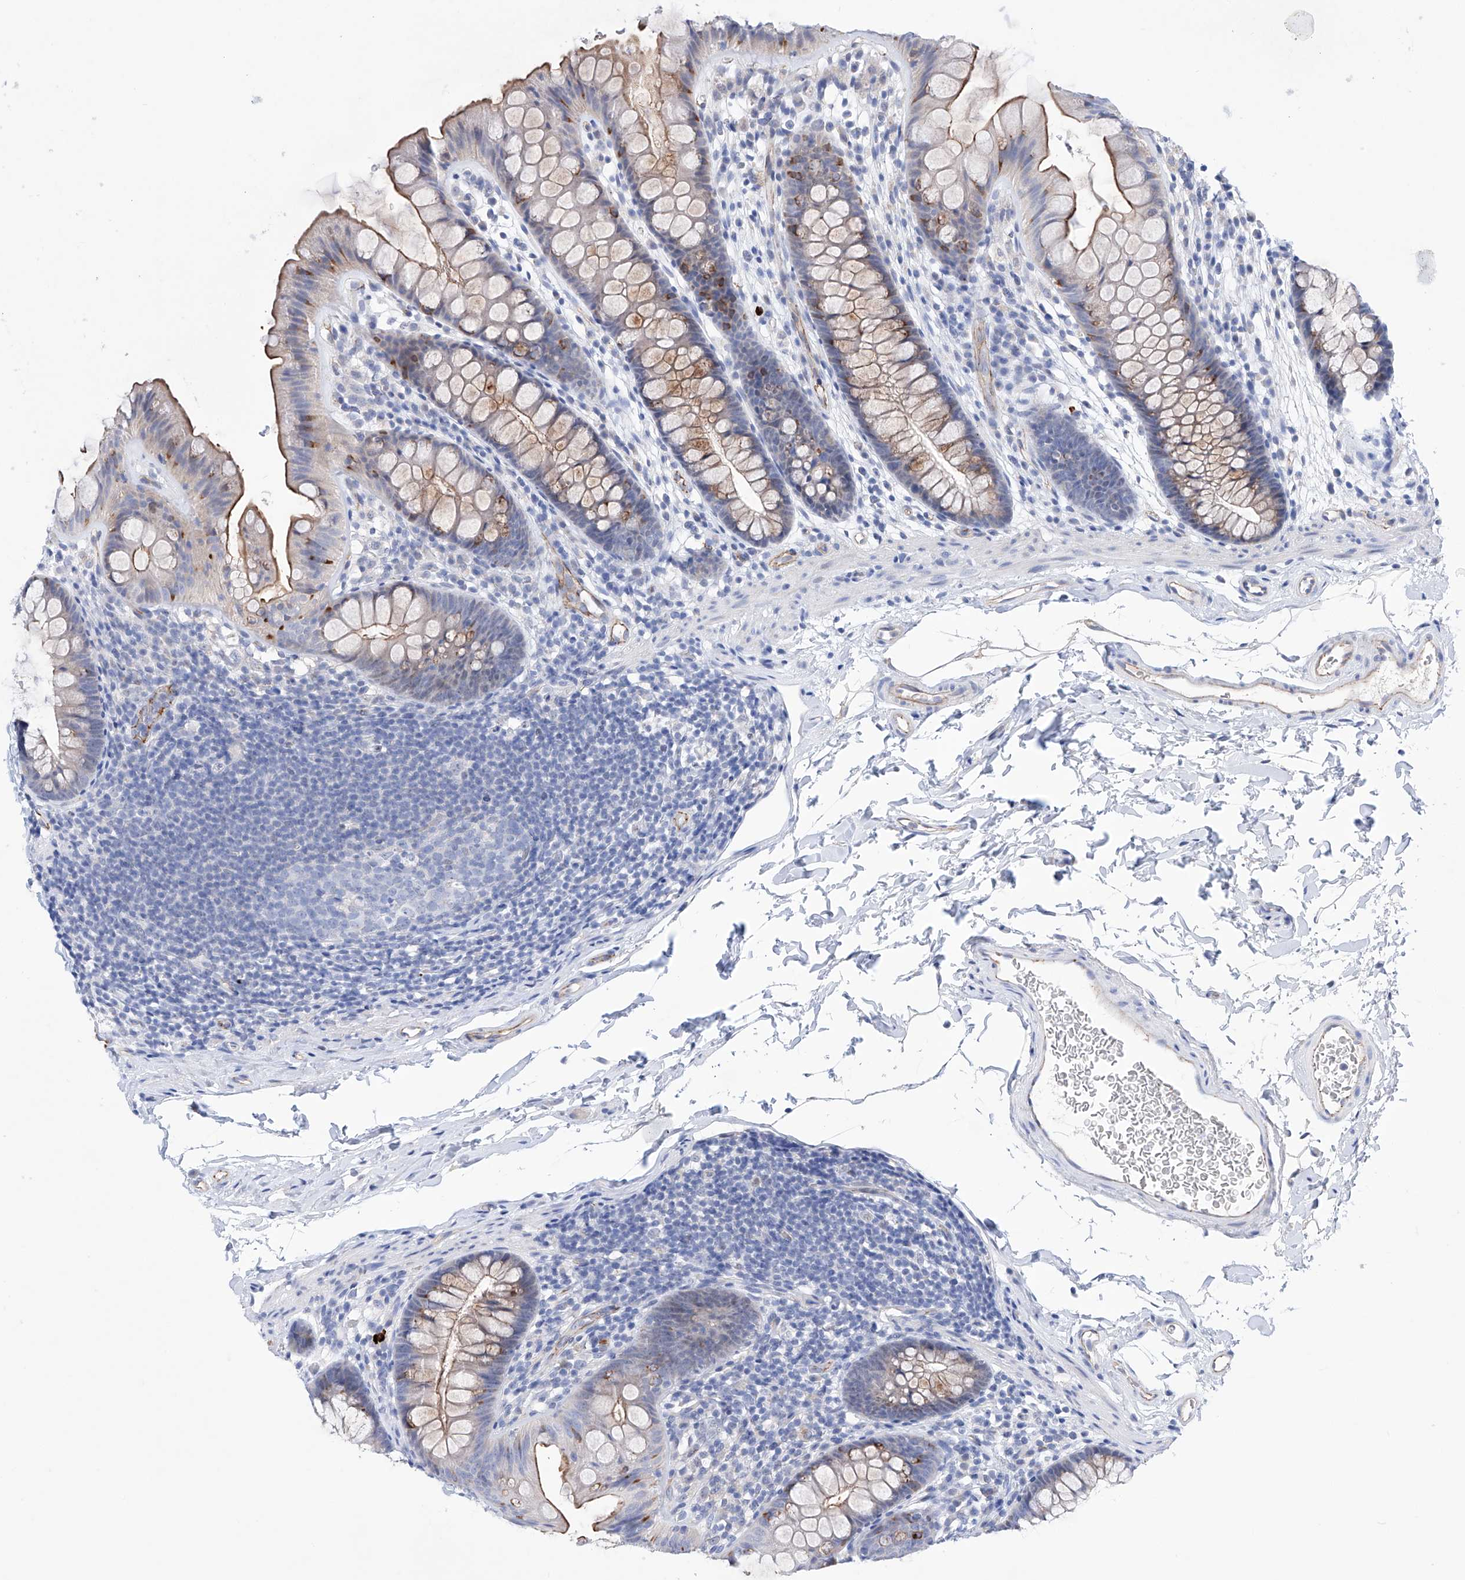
{"staining": {"intensity": "negative", "quantity": "none", "location": "none"}, "tissue": "colon", "cell_type": "Endothelial cells", "image_type": "normal", "snomed": [{"axis": "morphology", "description": "Normal tissue, NOS"}, {"axis": "topography", "description": "Colon"}], "caption": "An immunohistochemistry micrograph of benign colon is shown. There is no staining in endothelial cells of colon.", "gene": "ETV7", "patient": {"sex": "female", "age": 62}}